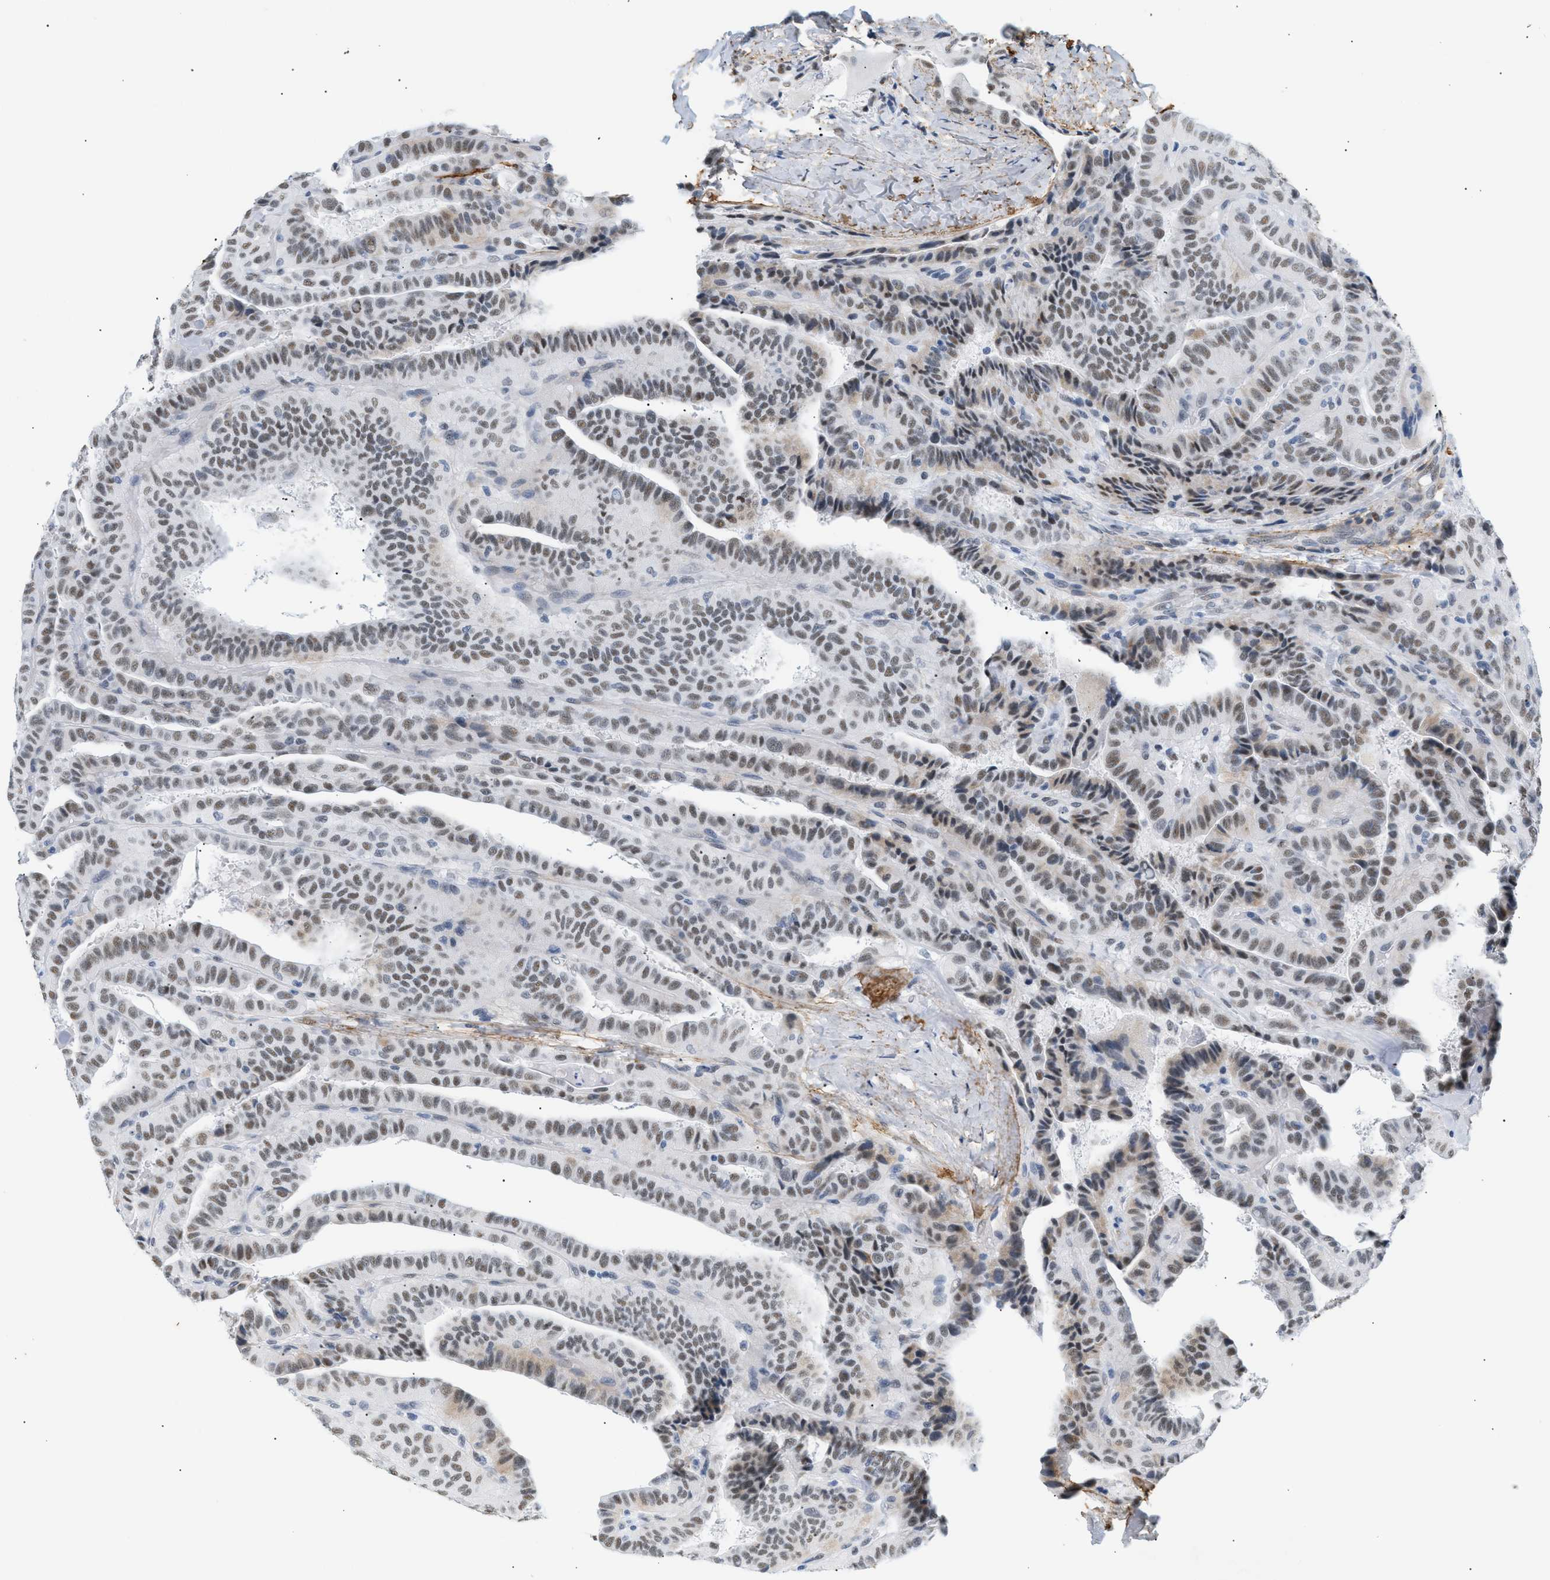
{"staining": {"intensity": "weak", "quantity": ">75%", "location": "nuclear"}, "tissue": "thyroid cancer", "cell_type": "Tumor cells", "image_type": "cancer", "snomed": [{"axis": "morphology", "description": "Papillary adenocarcinoma, NOS"}, {"axis": "topography", "description": "Thyroid gland"}], "caption": "Tumor cells reveal low levels of weak nuclear staining in approximately >75% of cells in human thyroid cancer.", "gene": "ELN", "patient": {"sex": "male", "age": 77}}